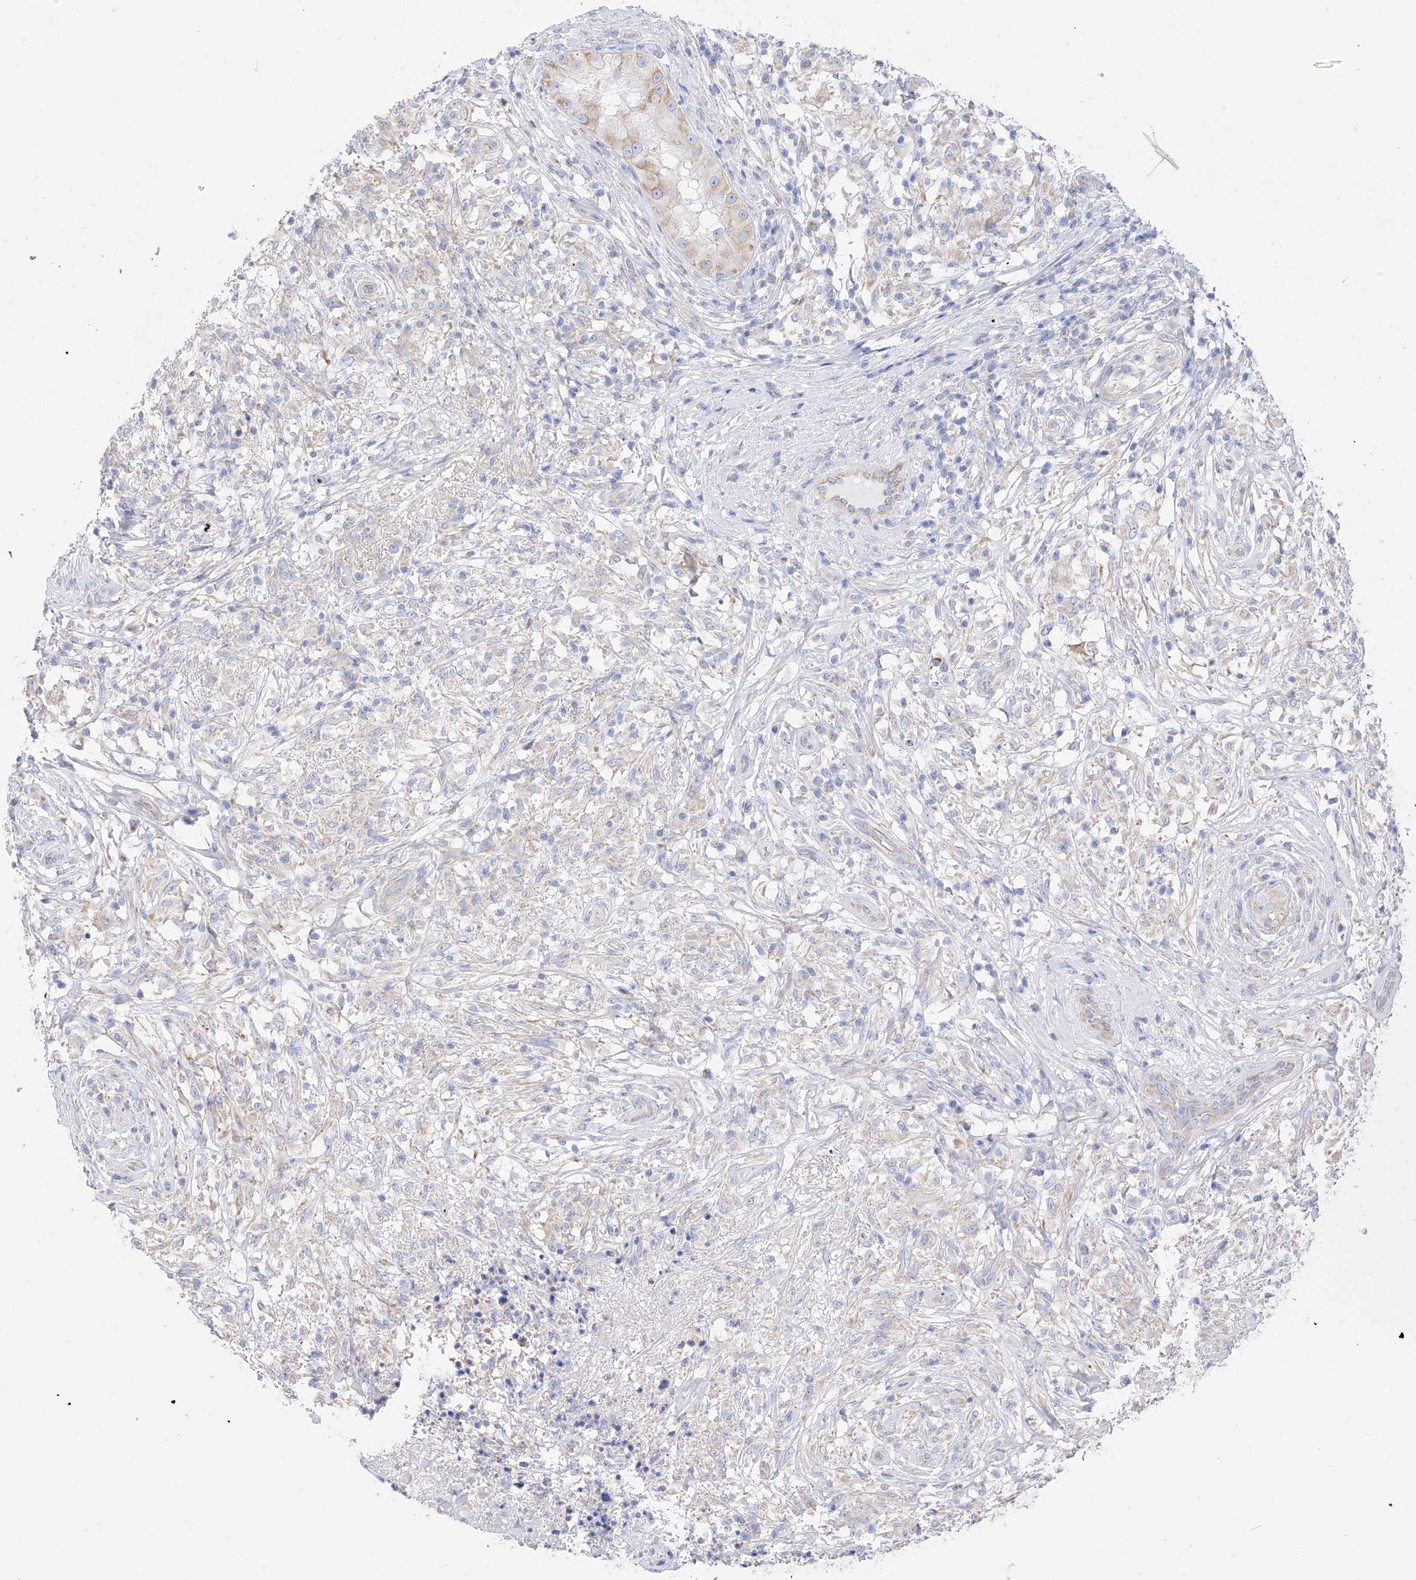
{"staining": {"intensity": "negative", "quantity": "none", "location": "none"}, "tissue": "testis cancer", "cell_type": "Tumor cells", "image_type": "cancer", "snomed": [{"axis": "morphology", "description": "Seminoma, NOS"}, {"axis": "topography", "description": "Testis"}], "caption": "Immunohistochemical staining of human testis cancer (seminoma) displays no significant expression in tumor cells.", "gene": "FLG", "patient": {"sex": "male", "age": 49}}